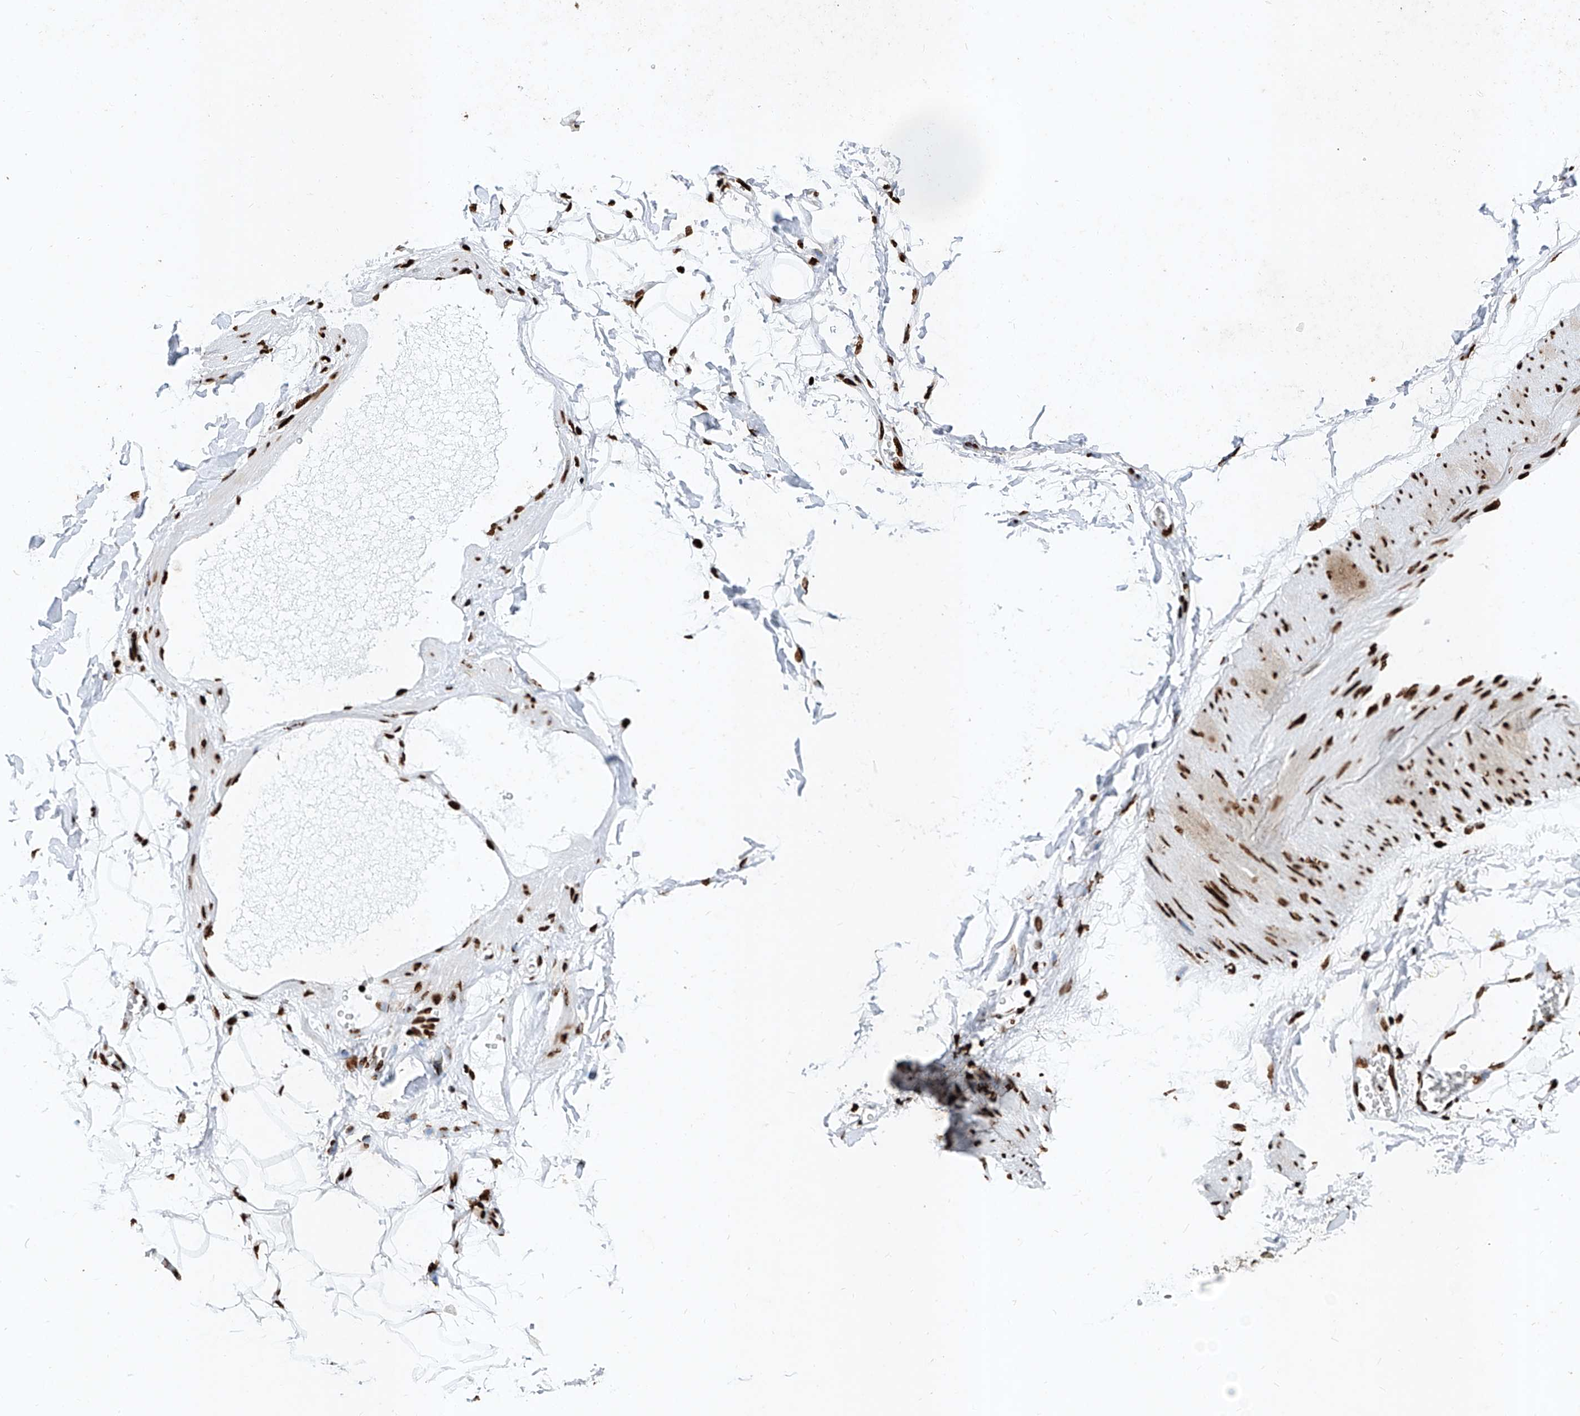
{"staining": {"intensity": "strong", "quantity": ">75%", "location": "nuclear"}, "tissue": "adipose tissue", "cell_type": "Adipocytes", "image_type": "normal", "snomed": [{"axis": "morphology", "description": "Normal tissue, NOS"}, {"axis": "morphology", "description": "Adenocarcinoma, NOS"}, {"axis": "topography", "description": "Pancreas"}, {"axis": "topography", "description": "Peripheral nerve tissue"}], "caption": "A high-resolution micrograph shows immunohistochemistry staining of unremarkable adipose tissue, which exhibits strong nuclear positivity in about >75% of adipocytes.", "gene": "SRSF6", "patient": {"sex": "male", "age": 59}}